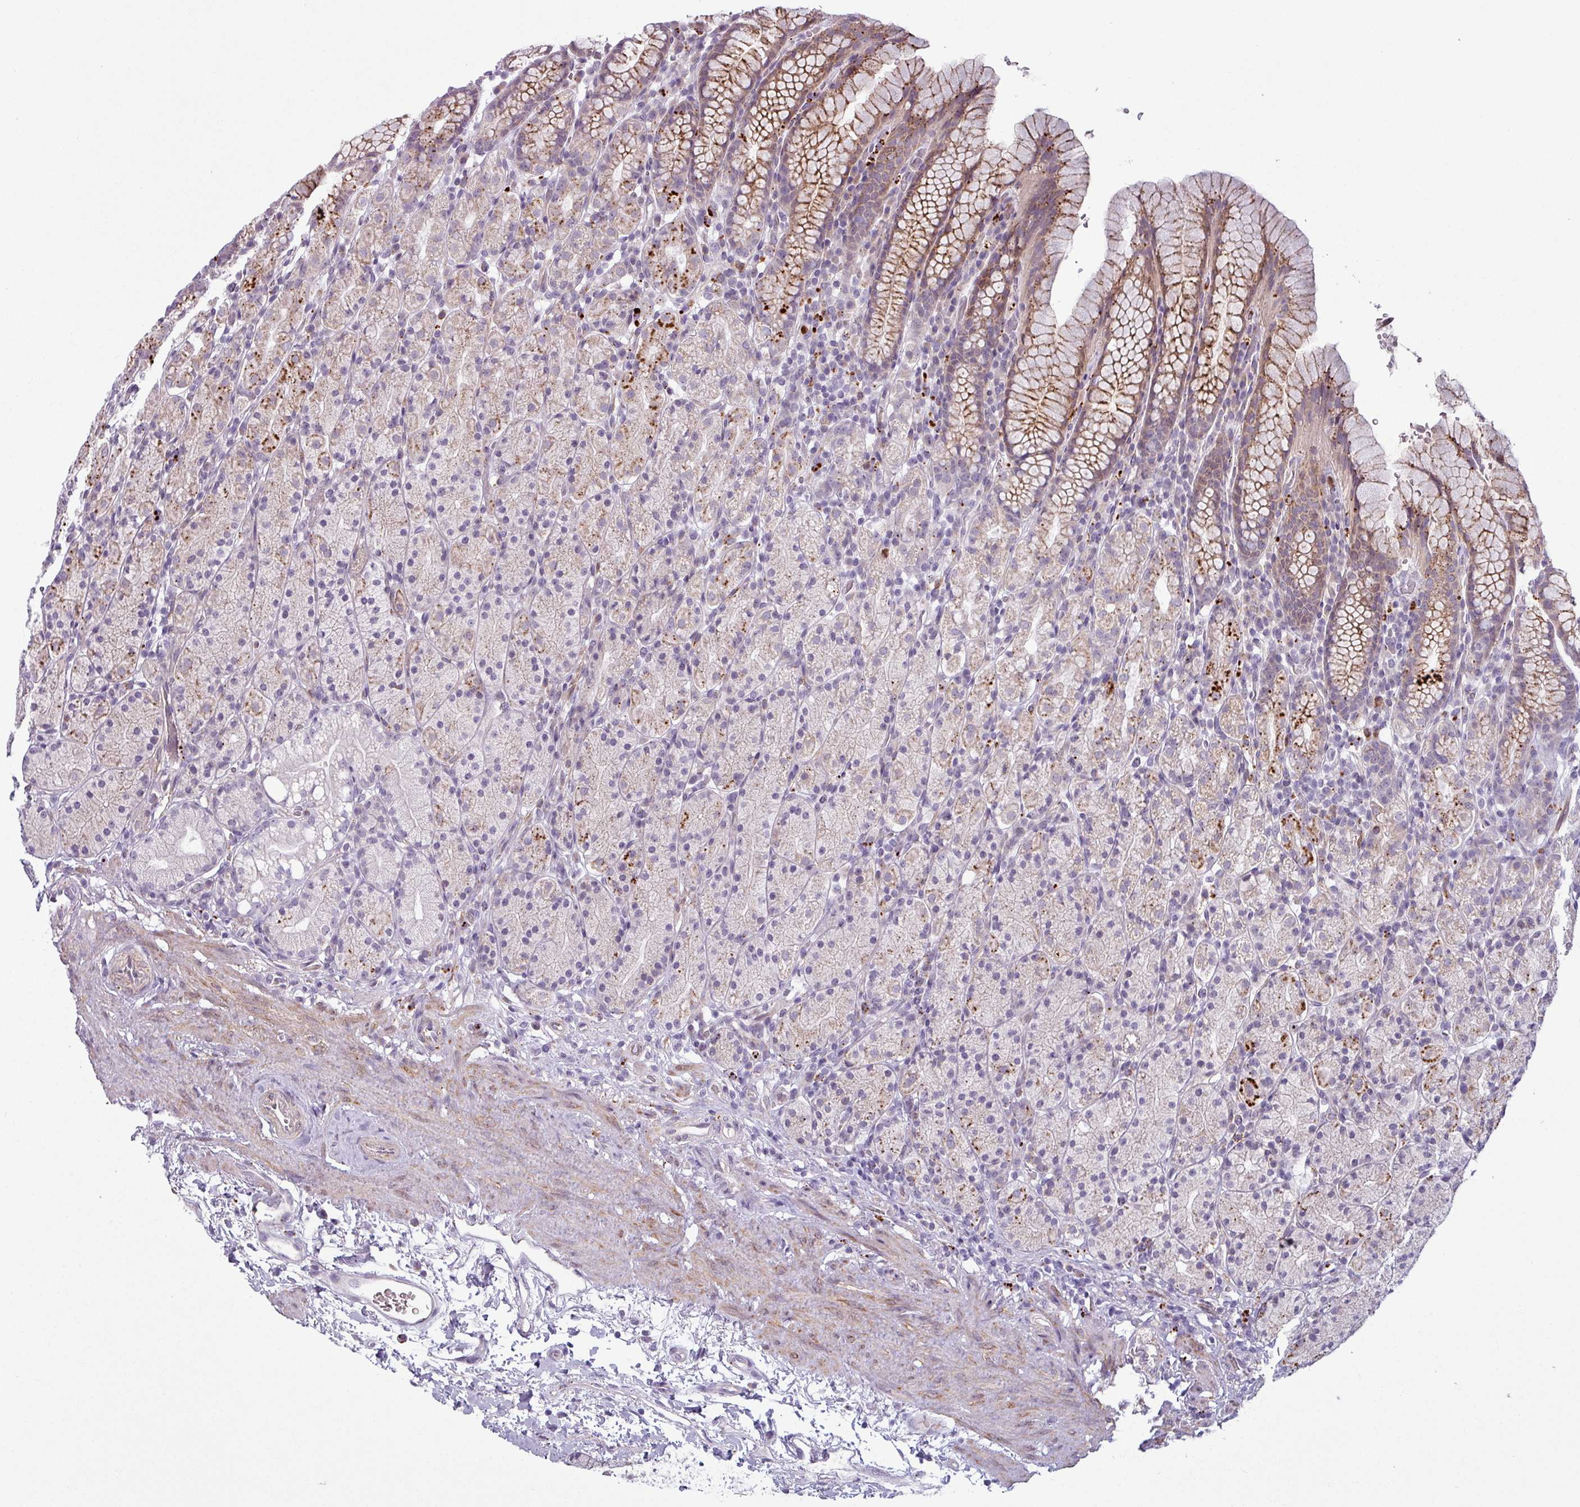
{"staining": {"intensity": "strong", "quantity": "25%-75%", "location": "cytoplasmic/membranous"}, "tissue": "stomach", "cell_type": "Glandular cells", "image_type": "normal", "snomed": [{"axis": "morphology", "description": "Normal tissue, NOS"}, {"axis": "topography", "description": "Stomach, upper"}, {"axis": "topography", "description": "Stomach"}], "caption": "About 25%-75% of glandular cells in normal stomach display strong cytoplasmic/membranous protein staining as visualized by brown immunohistochemical staining.", "gene": "MAP7D2", "patient": {"sex": "male", "age": 62}}